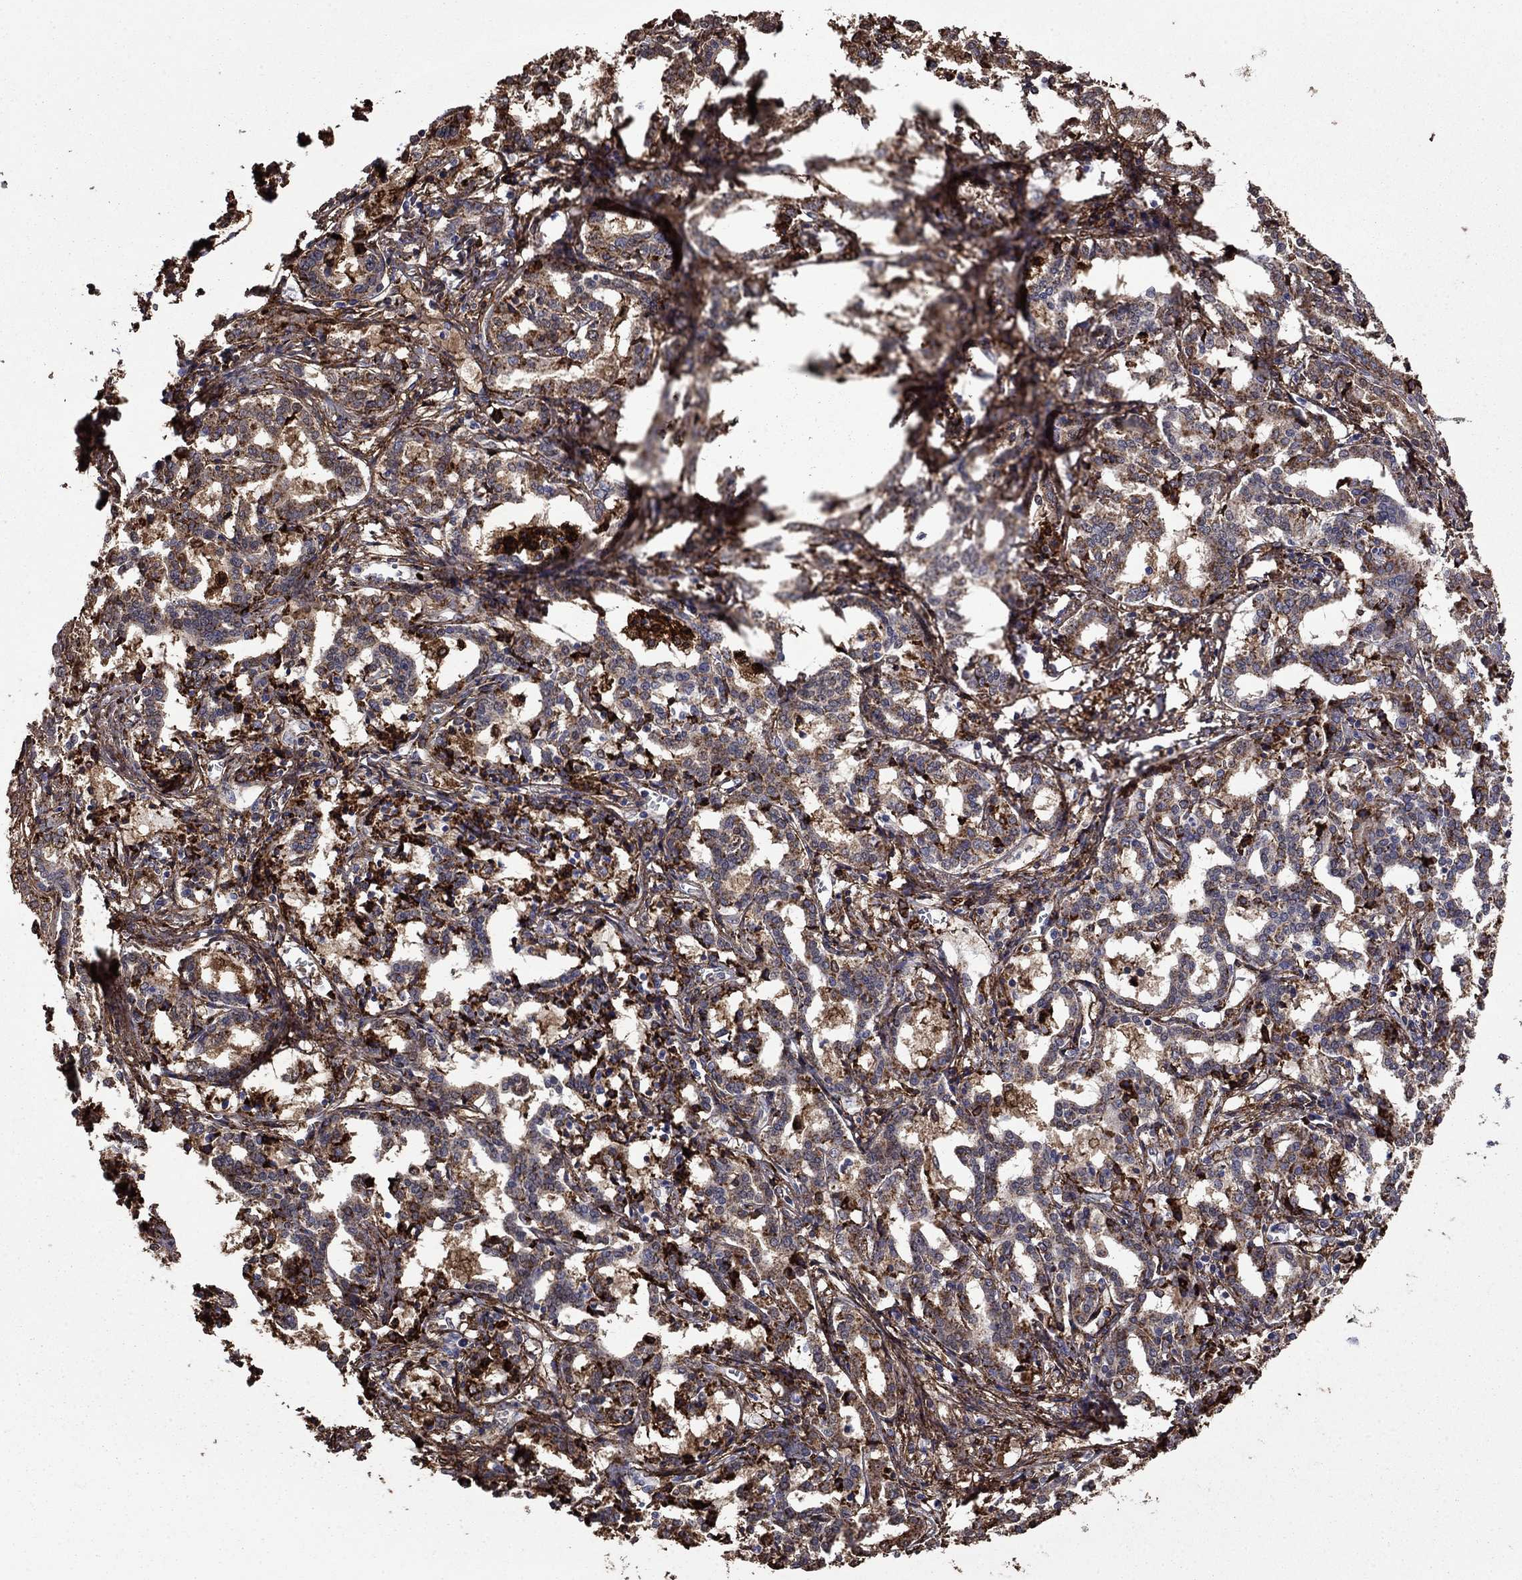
{"staining": {"intensity": "moderate", "quantity": "25%-75%", "location": "cytoplasmic/membranous"}, "tissue": "liver cancer", "cell_type": "Tumor cells", "image_type": "cancer", "snomed": [{"axis": "morphology", "description": "Cholangiocarcinoma"}, {"axis": "topography", "description": "Liver"}], "caption": "Tumor cells demonstrate moderate cytoplasmic/membranous staining in approximately 25%-75% of cells in liver cholangiocarcinoma. (Stains: DAB (3,3'-diaminobenzidine) in brown, nuclei in blue, Microscopy: brightfield microscopy at high magnification).", "gene": "PLAU", "patient": {"sex": "female", "age": 47}}